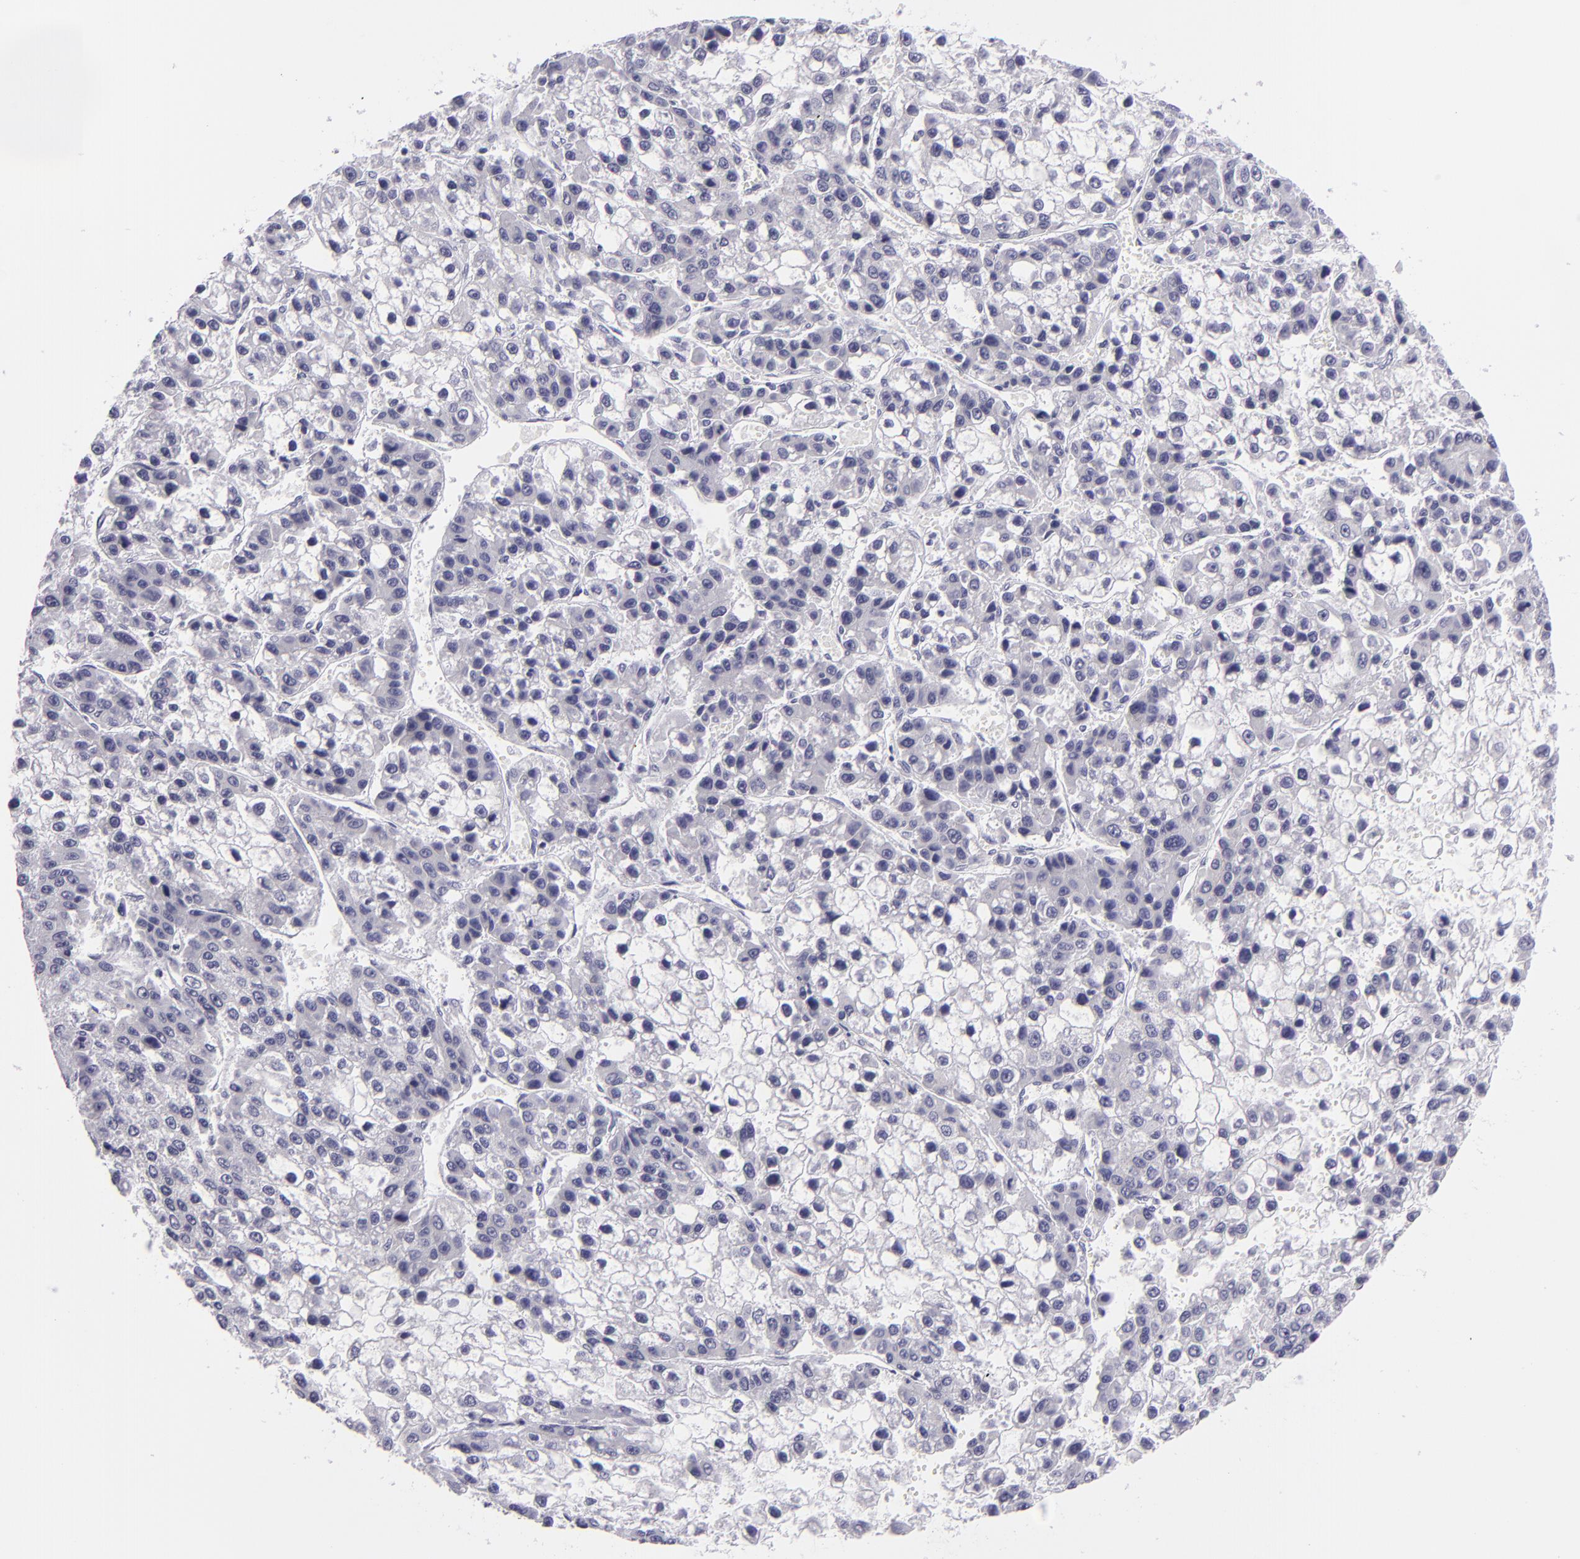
{"staining": {"intensity": "negative", "quantity": "none", "location": "none"}, "tissue": "liver cancer", "cell_type": "Tumor cells", "image_type": "cancer", "snomed": [{"axis": "morphology", "description": "Carcinoma, Hepatocellular, NOS"}, {"axis": "topography", "description": "Liver"}], "caption": "The IHC micrograph has no significant positivity in tumor cells of hepatocellular carcinoma (liver) tissue.", "gene": "DLG4", "patient": {"sex": "female", "age": 66}}